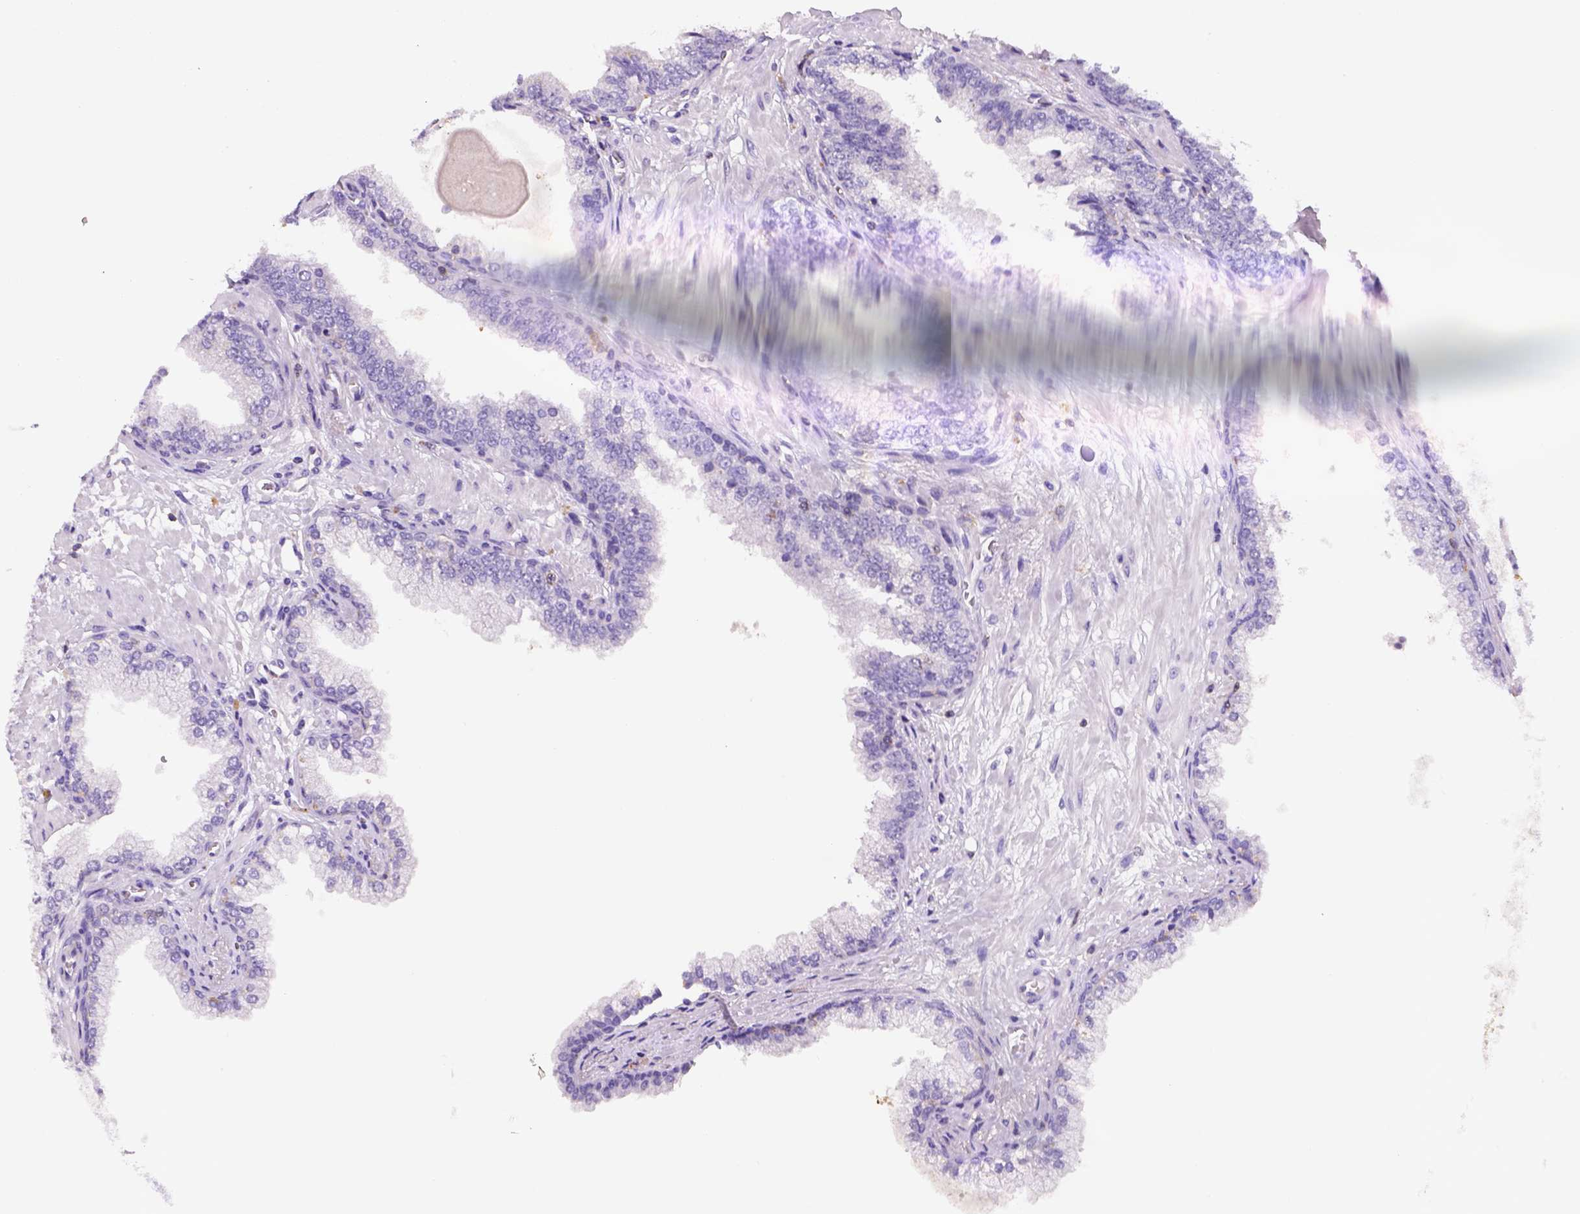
{"staining": {"intensity": "negative", "quantity": "none", "location": "none"}, "tissue": "prostate cancer", "cell_type": "Tumor cells", "image_type": "cancer", "snomed": [{"axis": "morphology", "description": "Adenocarcinoma, Low grade"}, {"axis": "topography", "description": "Prostate"}], "caption": "The immunohistochemistry (IHC) micrograph has no significant staining in tumor cells of prostate cancer (adenocarcinoma (low-grade)) tissue.", "gene": "INPP5D", "patient": {"sex": "male", "age": 64}}